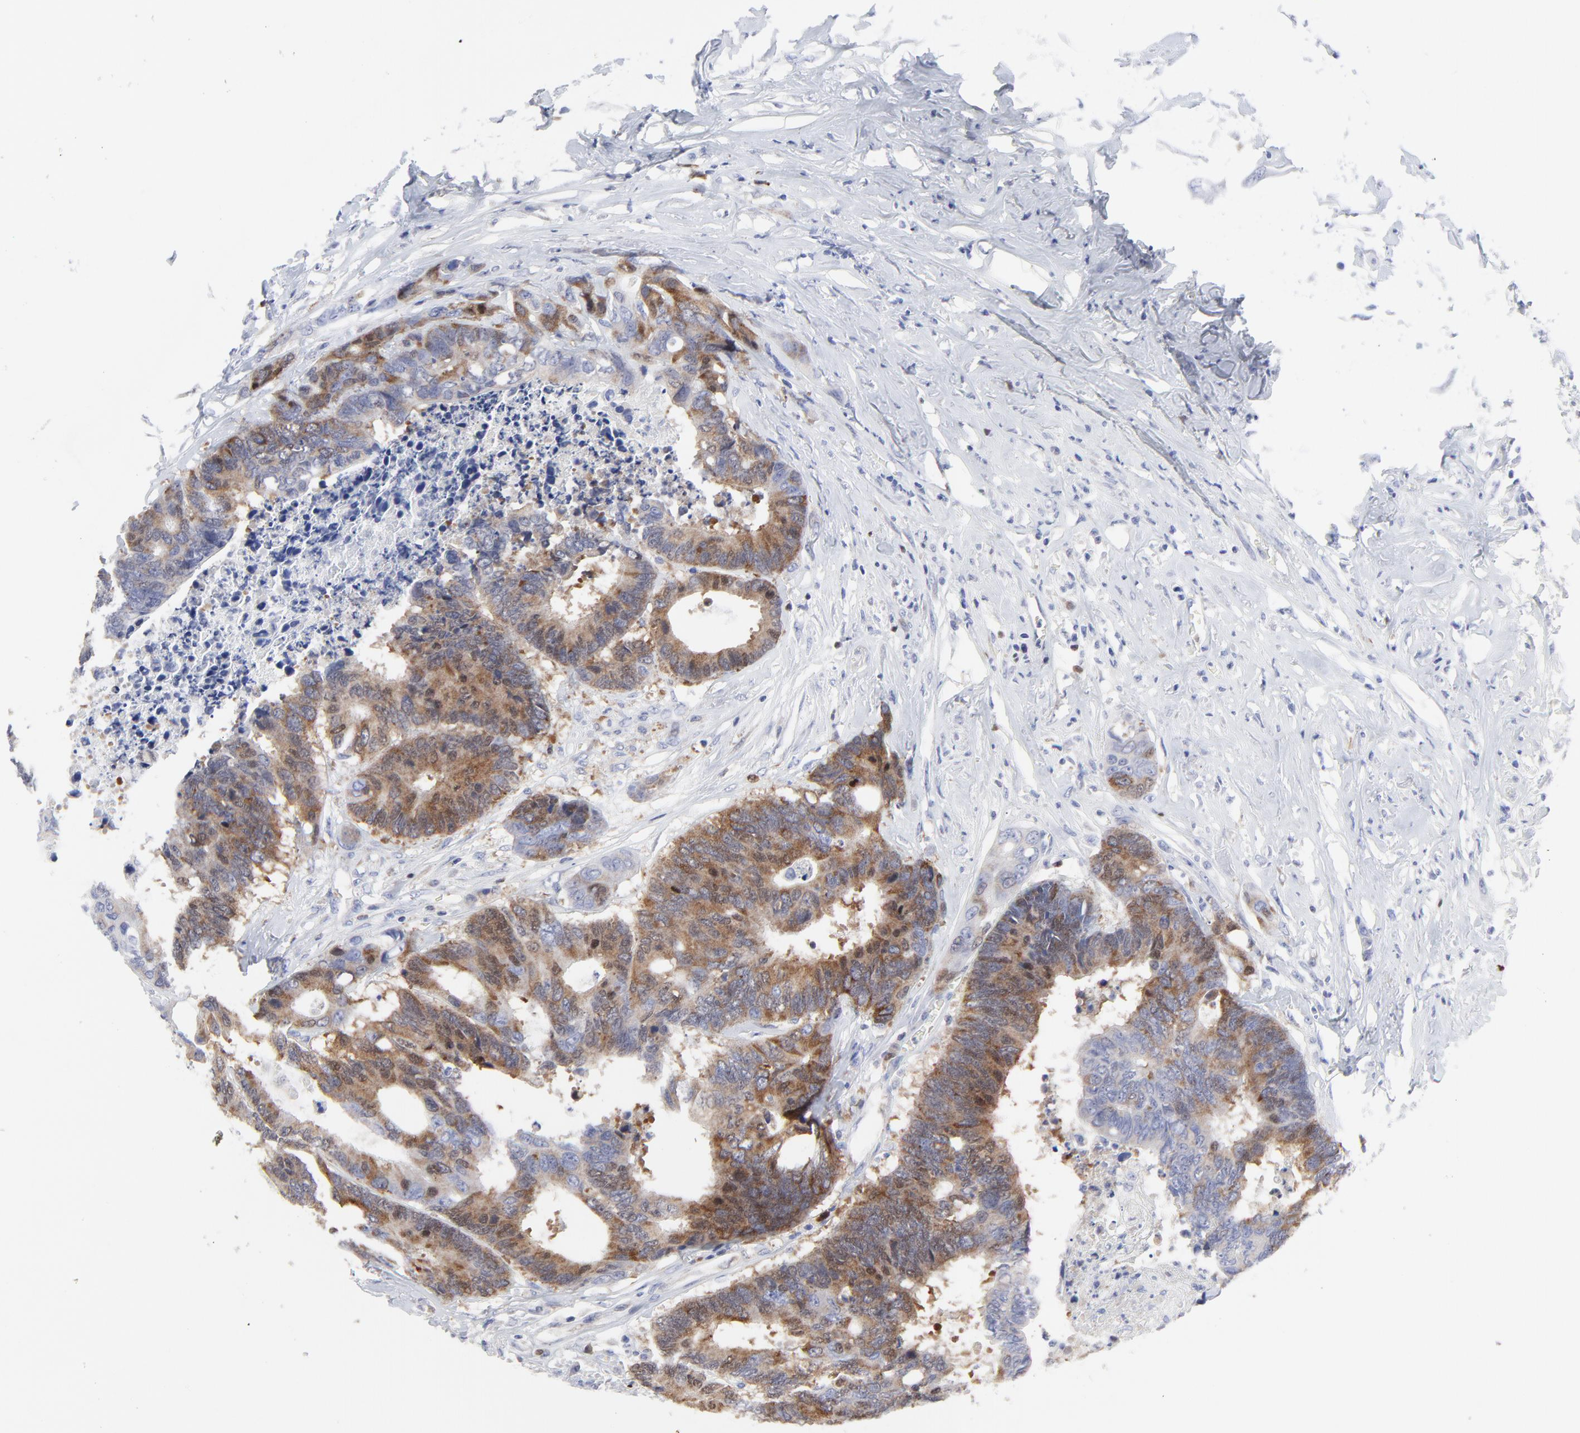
{"staining": {"intensity": "moderate", "quantity": ">75%", "location": "cytoplasmic/membranous"}, "tissue": "colorectal cancer", "cell_type": "Tumor cells", "image_type": "cancer", "snomed": [{"axis": "morphology", "description": "Adenocarcinoma, NOS"}, {"axis": "topography", "description": "Rectum"}], "caption": "Adenocarcinoma (colorectal) stained with DAB (3,3'-diaminobenzidine) immunohistochemistry (IHC) demonstrates medium levels of moderate cytoplasmic/membranous positivity in approximately >75% of tumor cells.", "gene": "NCAPH", "patient": {"sex": "male", "age": 55}}